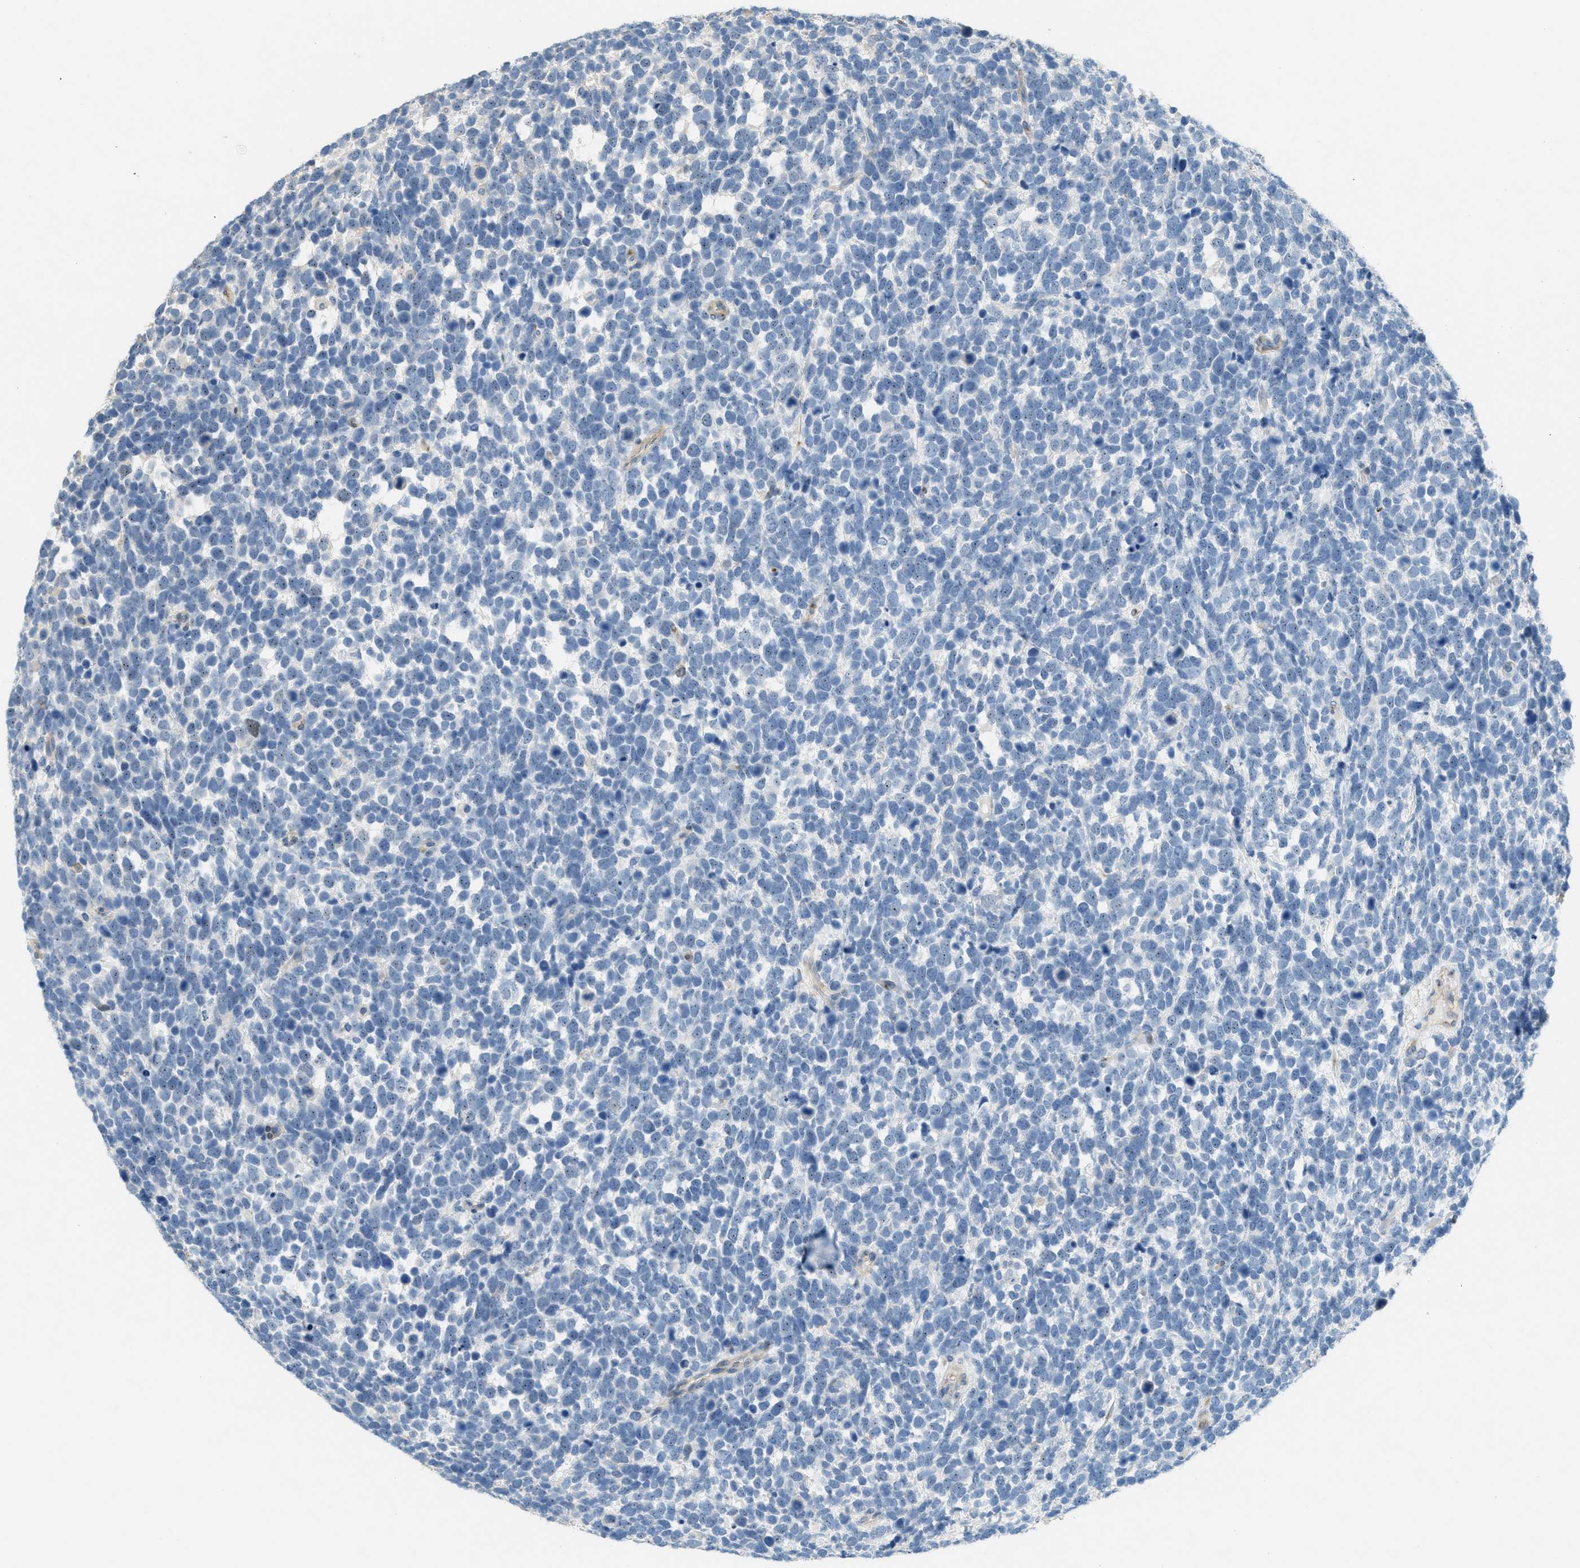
{"staining": {"intensity": "negative", "quantity": "none", "location": "none"}, "tissue": "urothelial cancer", "cell_type": "Tumor cells", "image_type": "cancer", "snomed": [{"axis": "morphology", "description": "Urothelial carcinoma, High grade"}, {"axis": "topography", "description": "Urinary bladder"}], "caption": "A photomicrograph of urothelial cancer stained for a protein shows no brown staining in tumor cells. (Stains: DAB IHC with hematoxylin counter stain, Microscopy: brightfield microscopy at high magnification).", "gene": "ADCY5", "patient": {"sex": "female", "age": 82}}